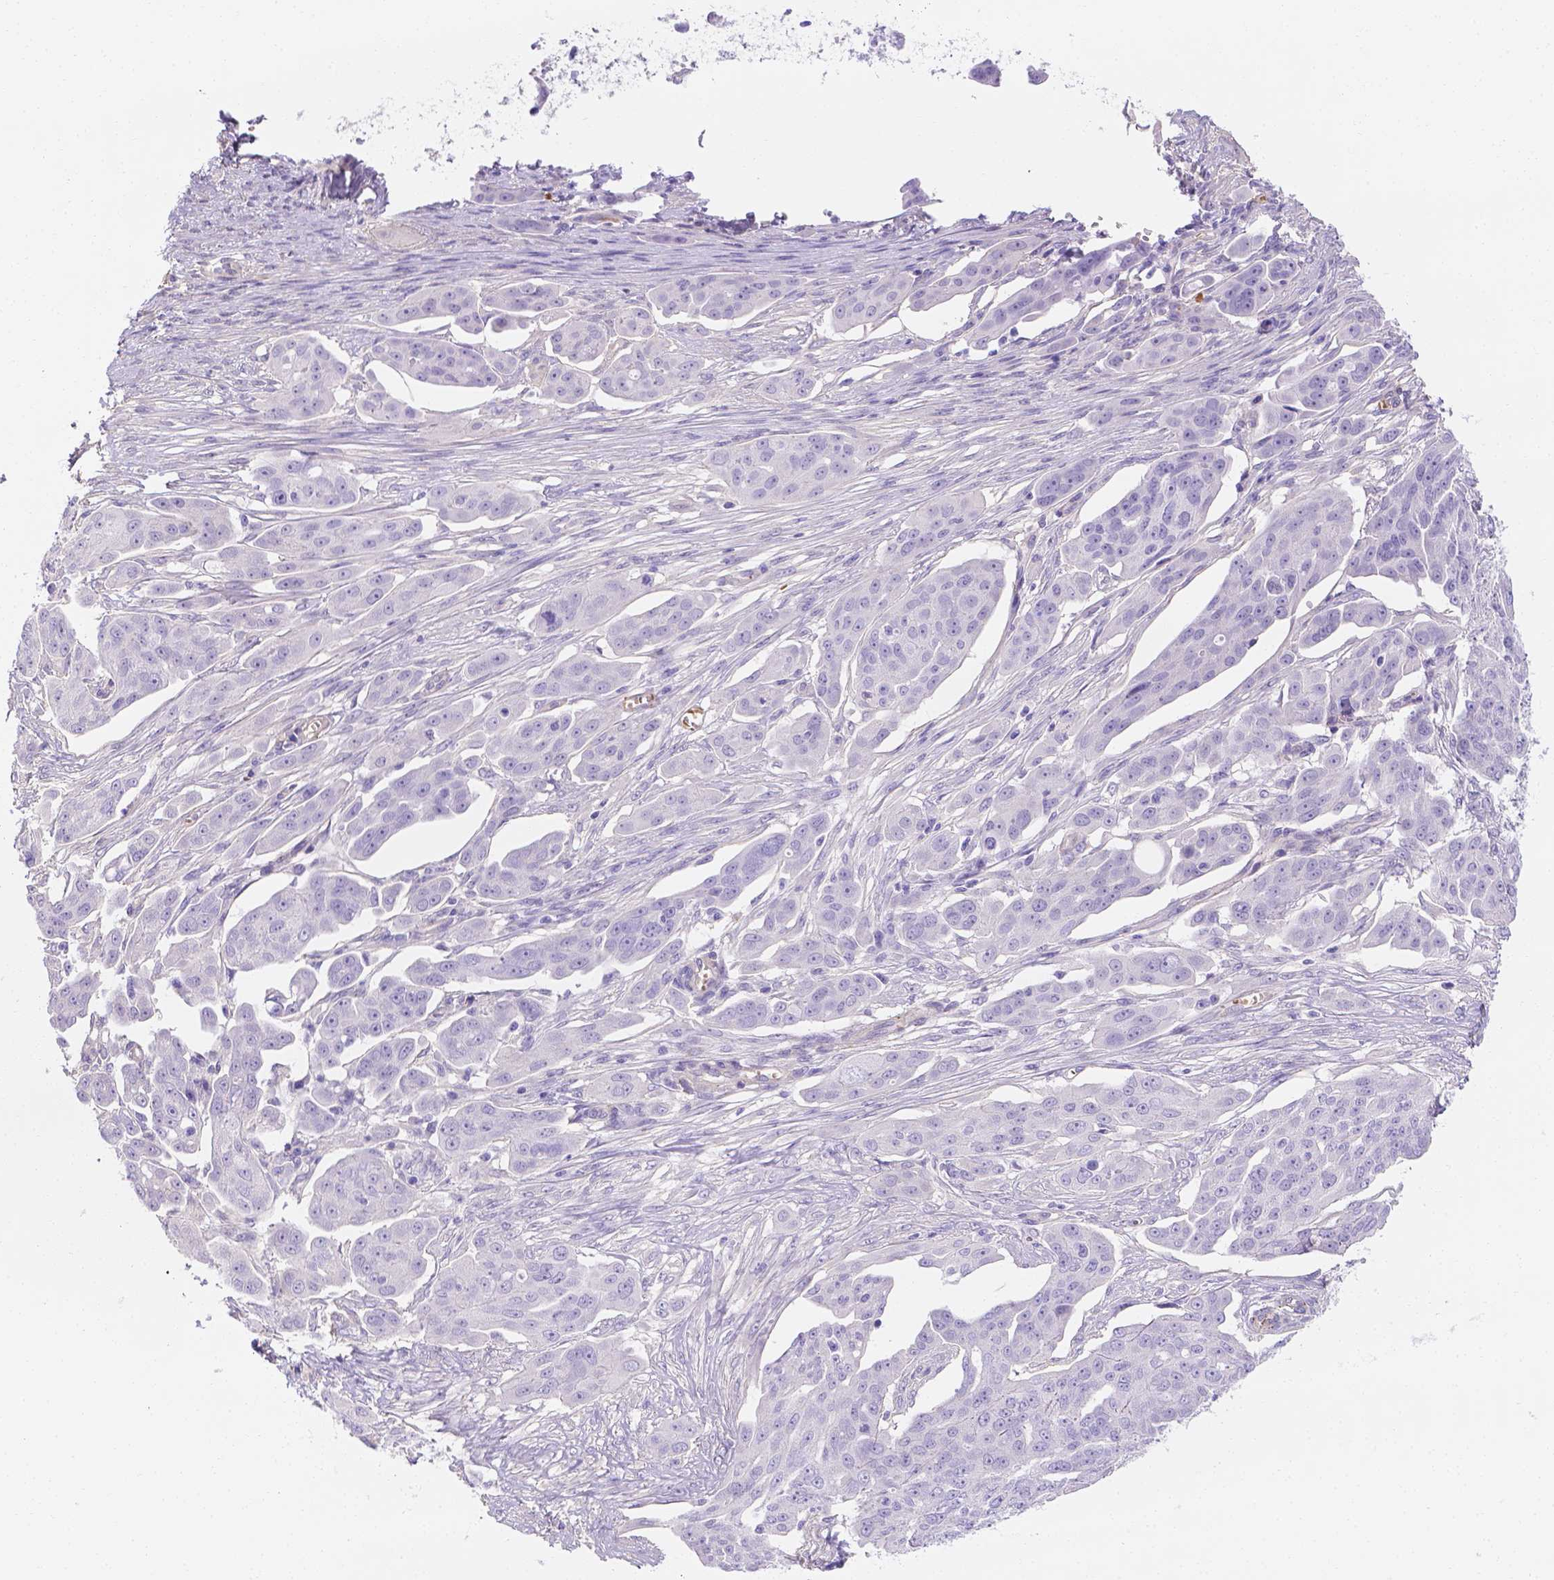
{"staining": {"intensity": "negative", "quantity": "none", "location": "none"}, "tissue": "ovarian cancer", "cell_type": "Tumor cells", "image_type": "cancer", "snomed": [{"axis": "morphology", "description": "Carcinoma, endometroid"}, {"axis": "topography", "description": "Ovary"}], "caption": "Immunohistochemistry (IHC) of human endometroid carcinoma (ovarian) exhibits no staining in tumor cells. (Stains: DAB immunohistochemistry (IHC) with hematoxylin counter stain, Microscopy: brightfield microscopy at high magnification).", "gene": "SLC40A1", "patient": {"sex": "female", "age": 70}}